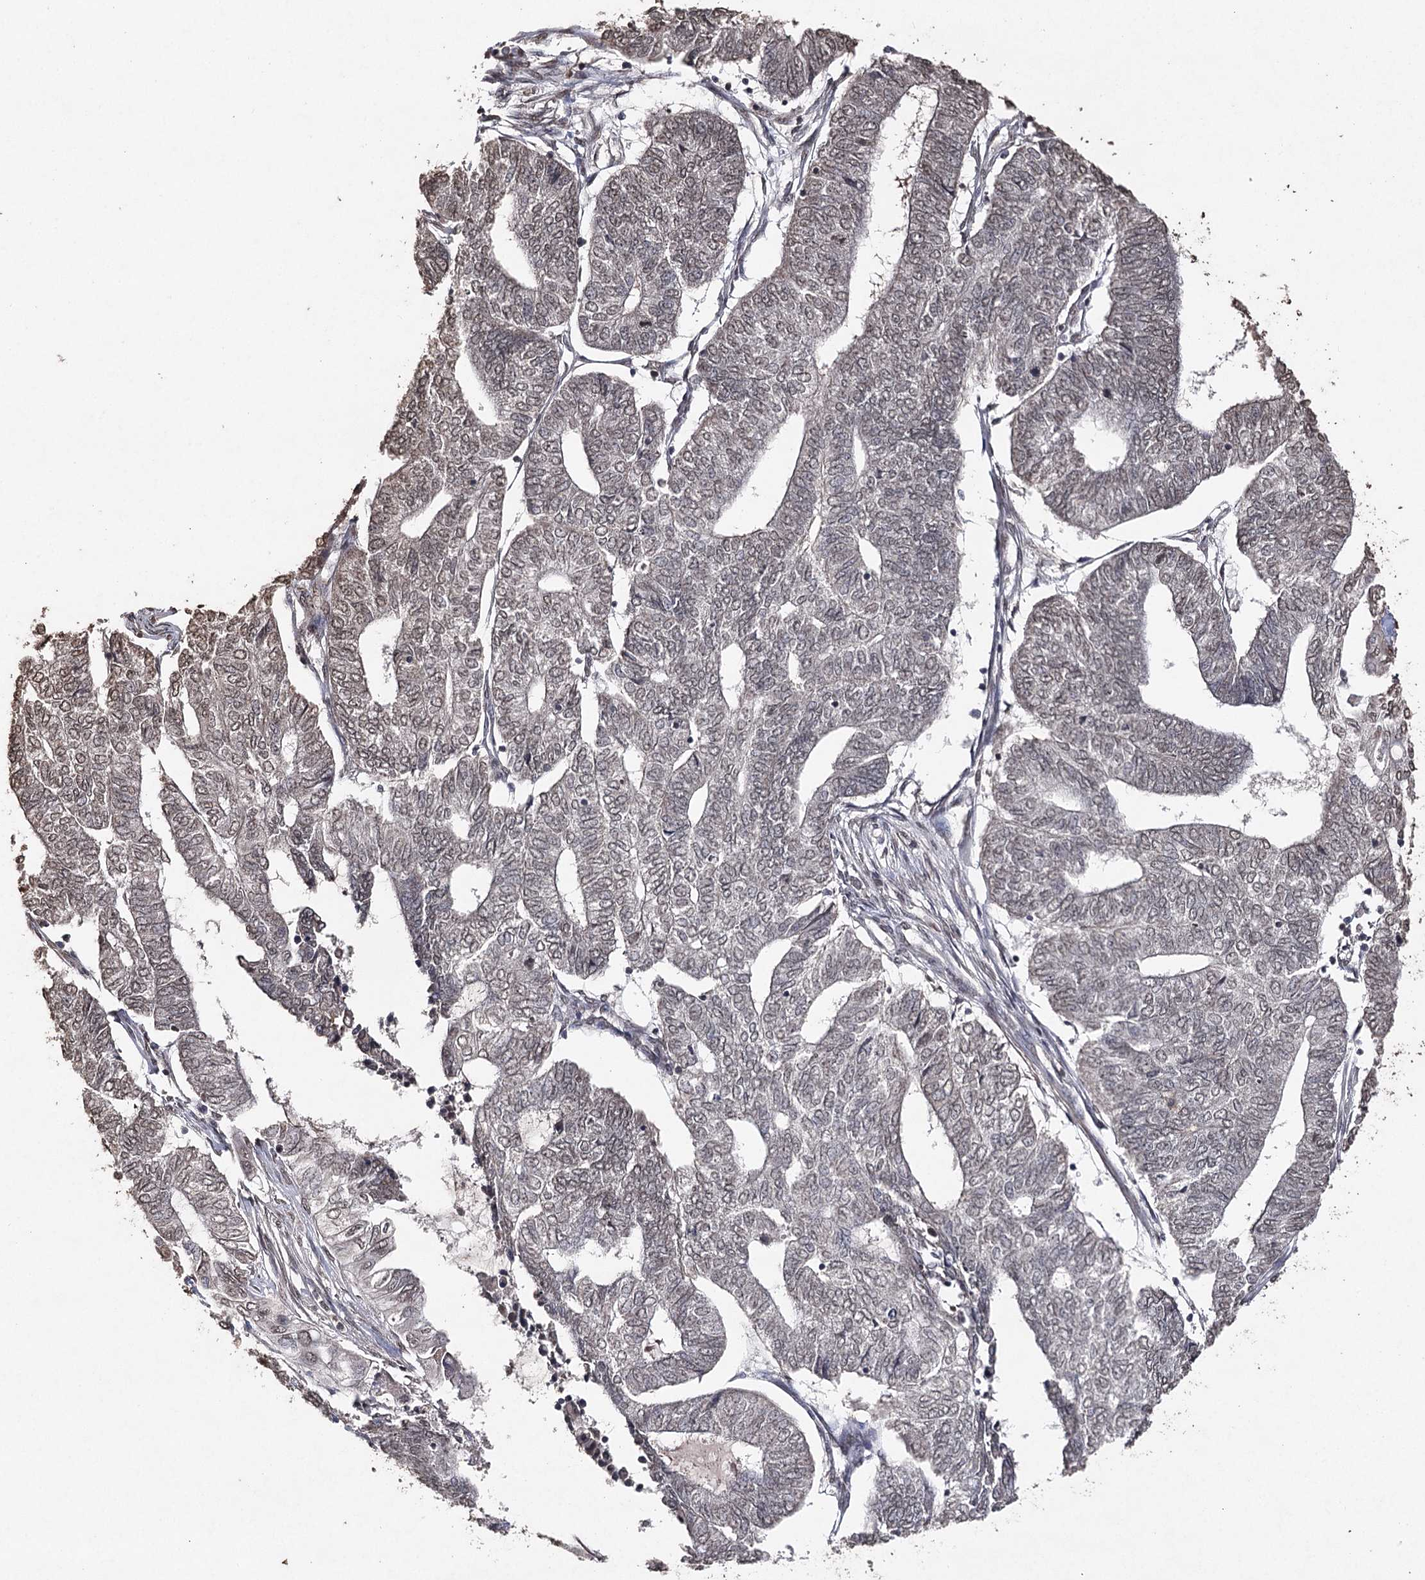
{"staining": {"intensity": "negative", "quantity": "none", "location": "none"}, "tissue": "endometrial cancer", "cell_type": "Tumor cells", "image_type": "cancer", "snomed": [{"axis": "morphology", "description": "Adenocarcinoma, NOS"}, {"axis": "topography", "description": "Uterus"}, {"axis": "topography", "description": "Endometrium"}], "caption": "Immunohistochemical staining of human adenocarcinoma (endometrial) exhibits no significant positivity in tumor cells.", "gene": "ATG14", "patient": {"sex": "female", "age": 70}}